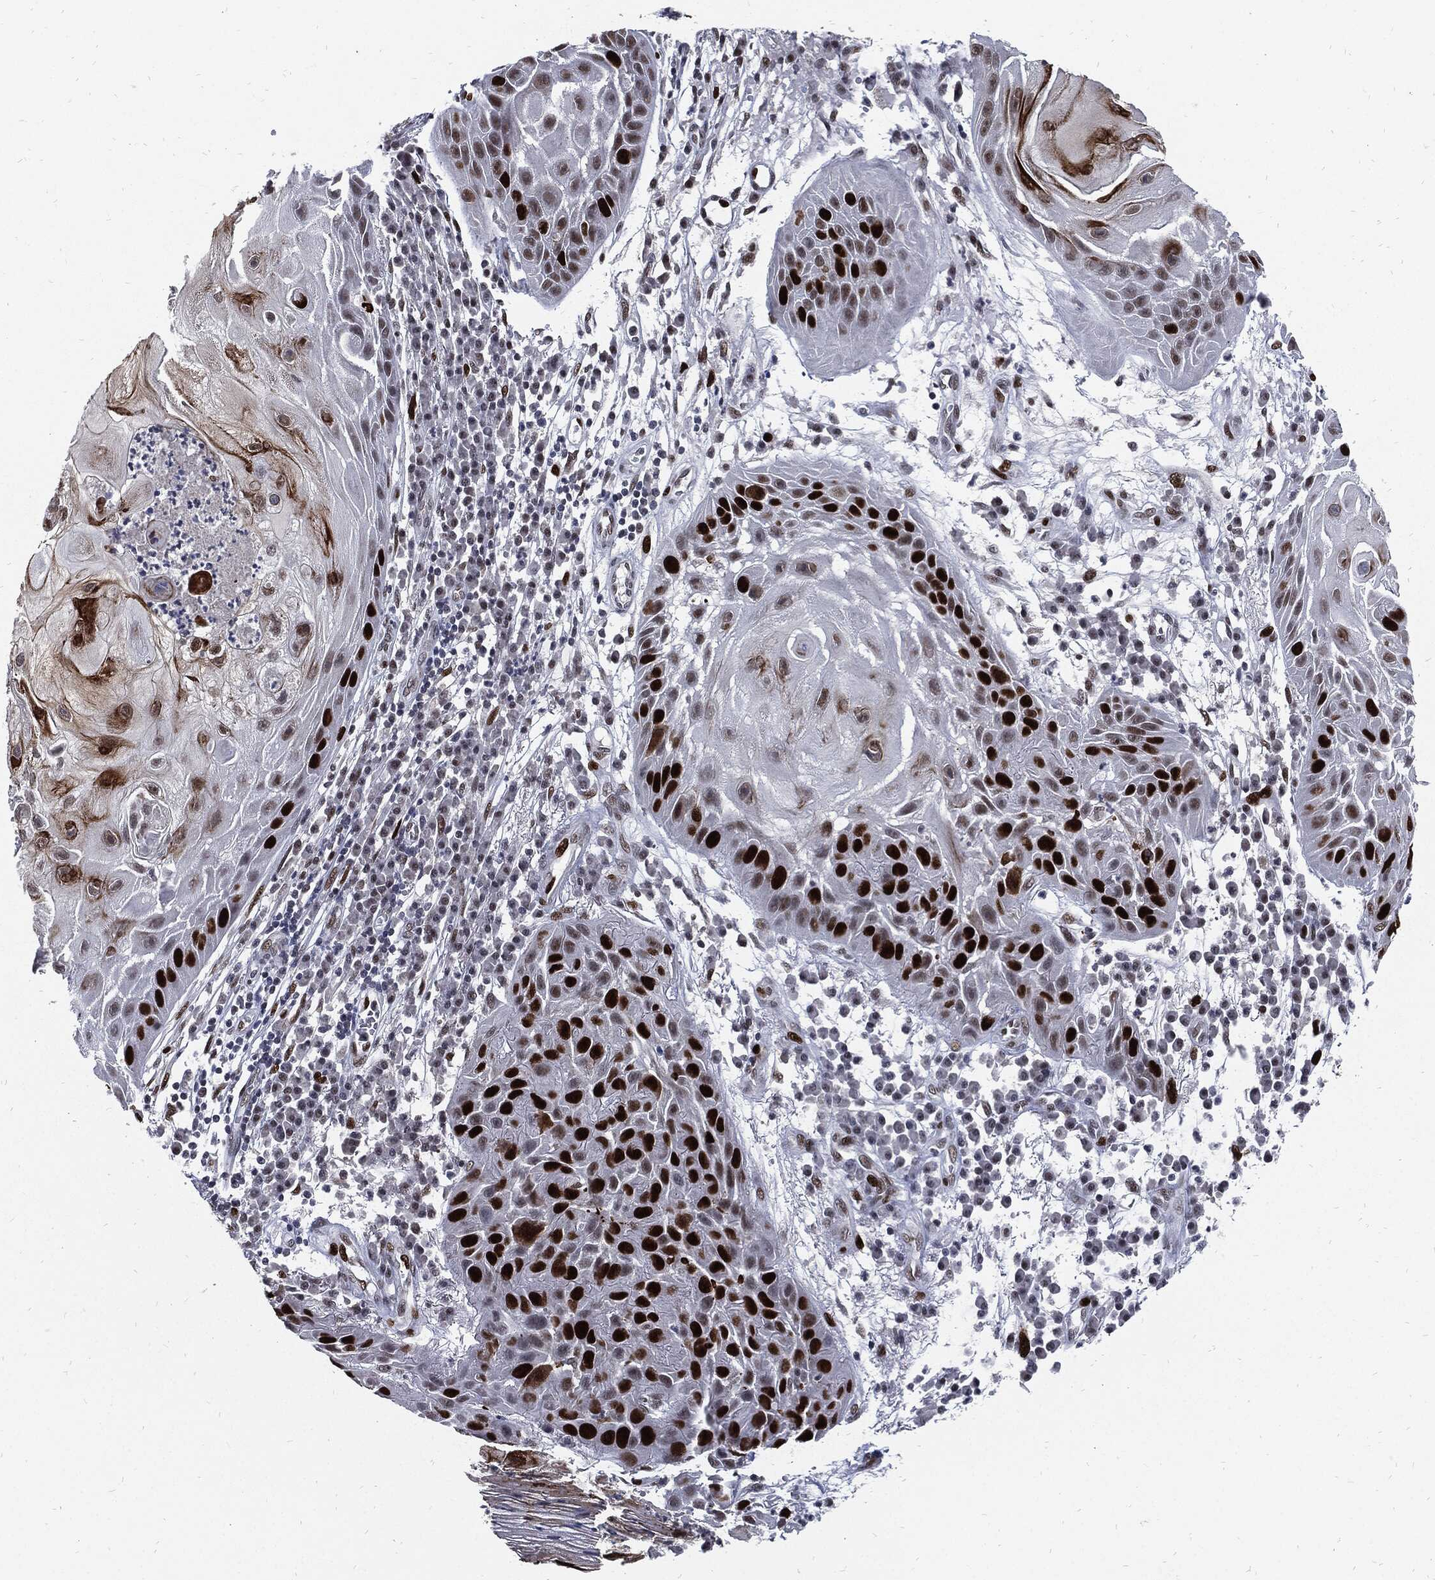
{"staining": {"intensity": "strong", "quantity": "25%-75%", "location": "nuclear"}, "tissue": "skin cancer", "cell_type": "Tumor cells", "image_type": "cancer", "snomed": [{"axis": "morphology", "description": "Normal tissue, NOS"}, {"axis": "morphology", "description": "Squamous cell carcinoma, NOS"}, {"axis": "topography", "description": "Skin"}], "caption": "The immunohistochemical stain shows strong nuclear expression in tumor cells of squamous cell carcinoma (skin) tissue.", "gene": "NBN", "patient": {"sex": "male", "age": 79}}